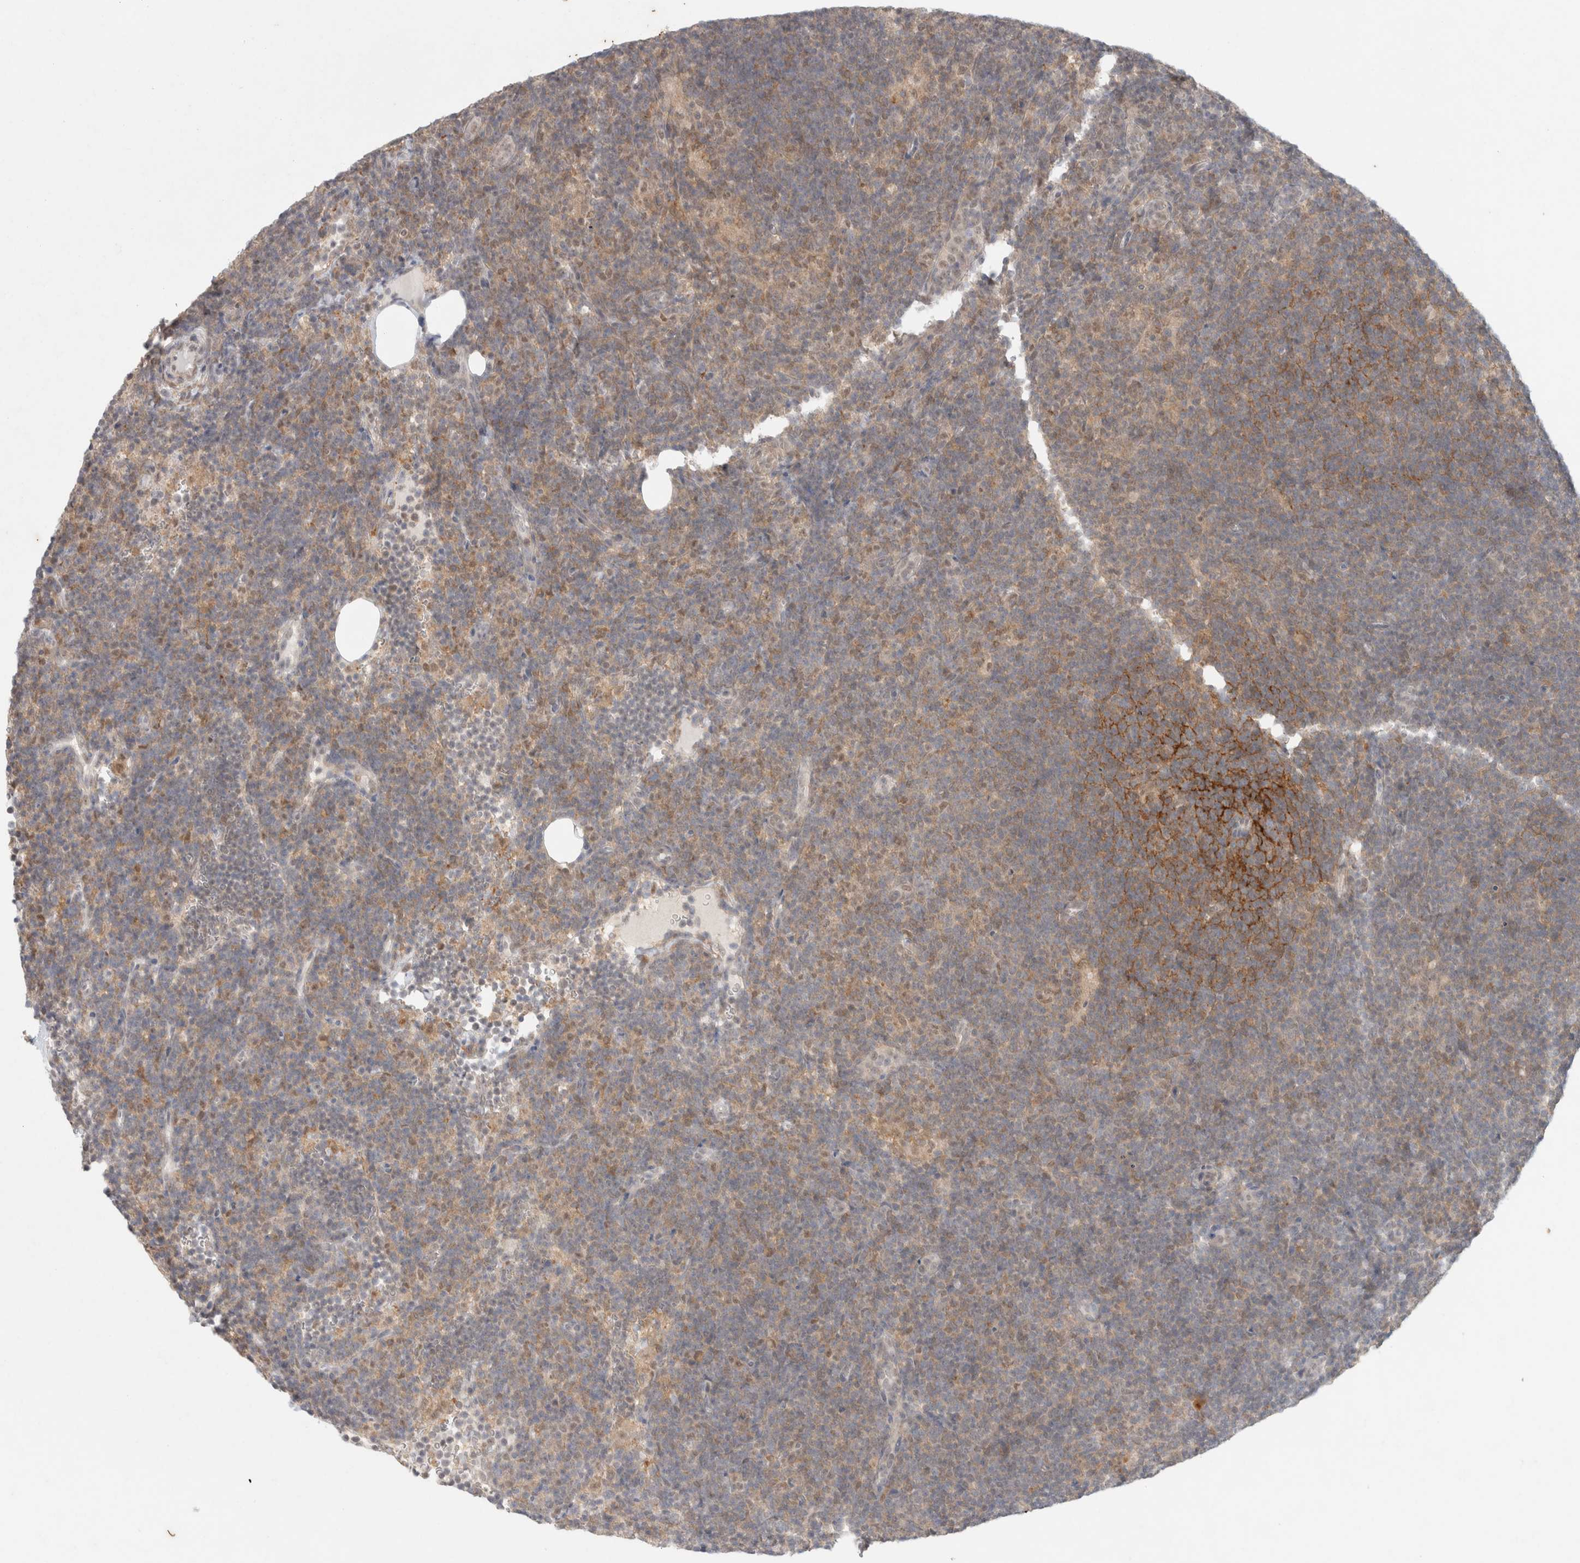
{"staining": {"intensity": "negative", "quantity": "none", "location": "none"}, "tissue": "lymphoma", "cell_type": "Tumor cells", "image_type": "cancer", "snomed": [{"axis": "morphology", "description": "Hodgkin's disease, NOS"}, {"axis": "topography", "description": "Lymph node"}], "caption": "DAB (3,3'-diaminobenzidine) immunohistochemical staining of Hodgkin's disease reveals no significant expression in tumor cells.", "gene": "FBXO42", "patient": {"sex": "female", "age": 57}}